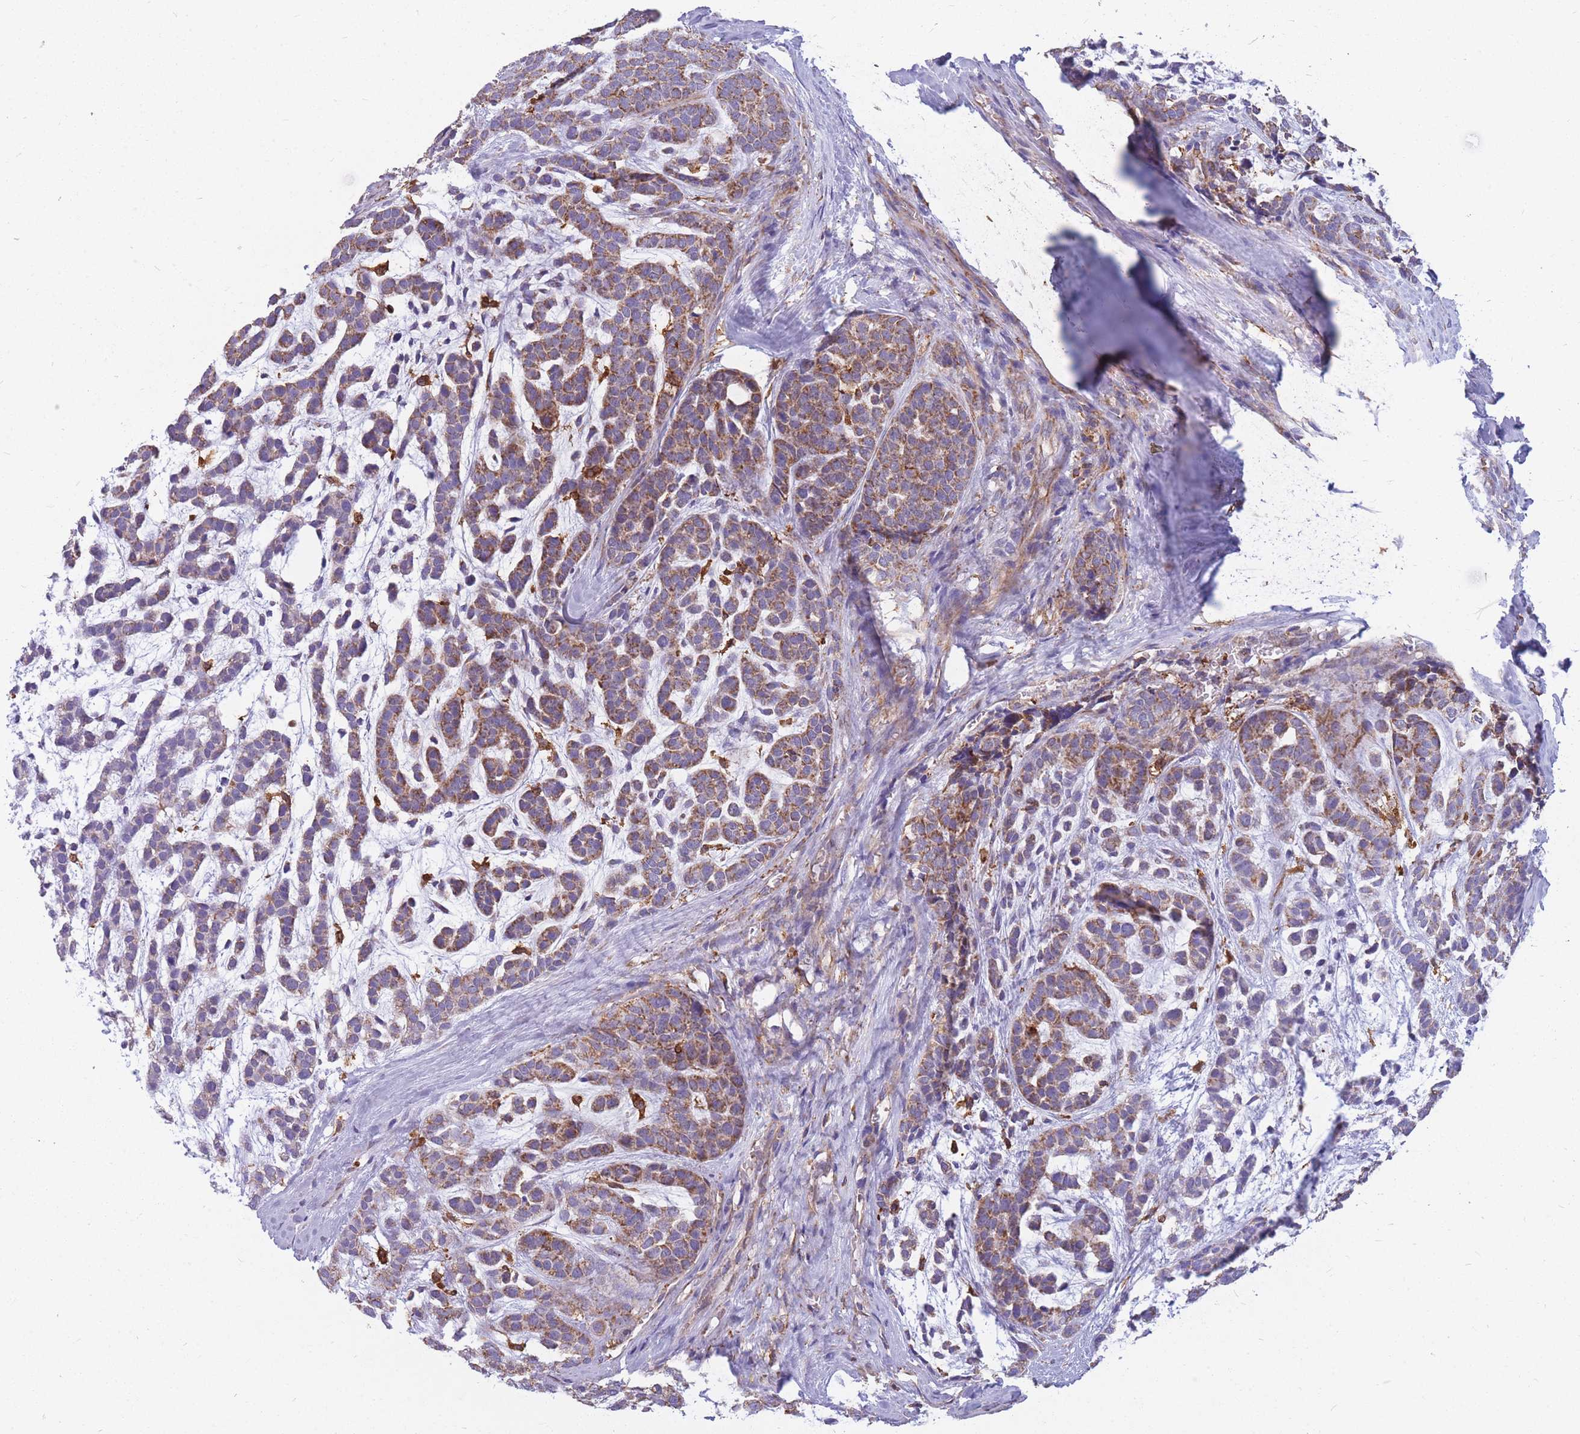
{"staining": {"intensity": "moderate", "quantity": ">75%", "location": "cytoplasmic/membranous"}, "tissue": "head and neck cancer", "cell_type": "Tumor cells", "image_type": "cancer", "snomed": [{"axis": "morphology", "description": "Adenocarcinoma, NOS"}, {"axis": "morphology", "description": "Adenoma, NOS"}, {"axis": "topography", "description": "Head-Neck"}], "caption": "IHC of human head and neck adenocarcinoma displays medium levels of moderate cytoplasmic/membranous staining in approximately >75% of tumor cells. Nuclei are stained in blue.", "gene": "MRPL54", "patient": {"sex": "female", "age": 55}}